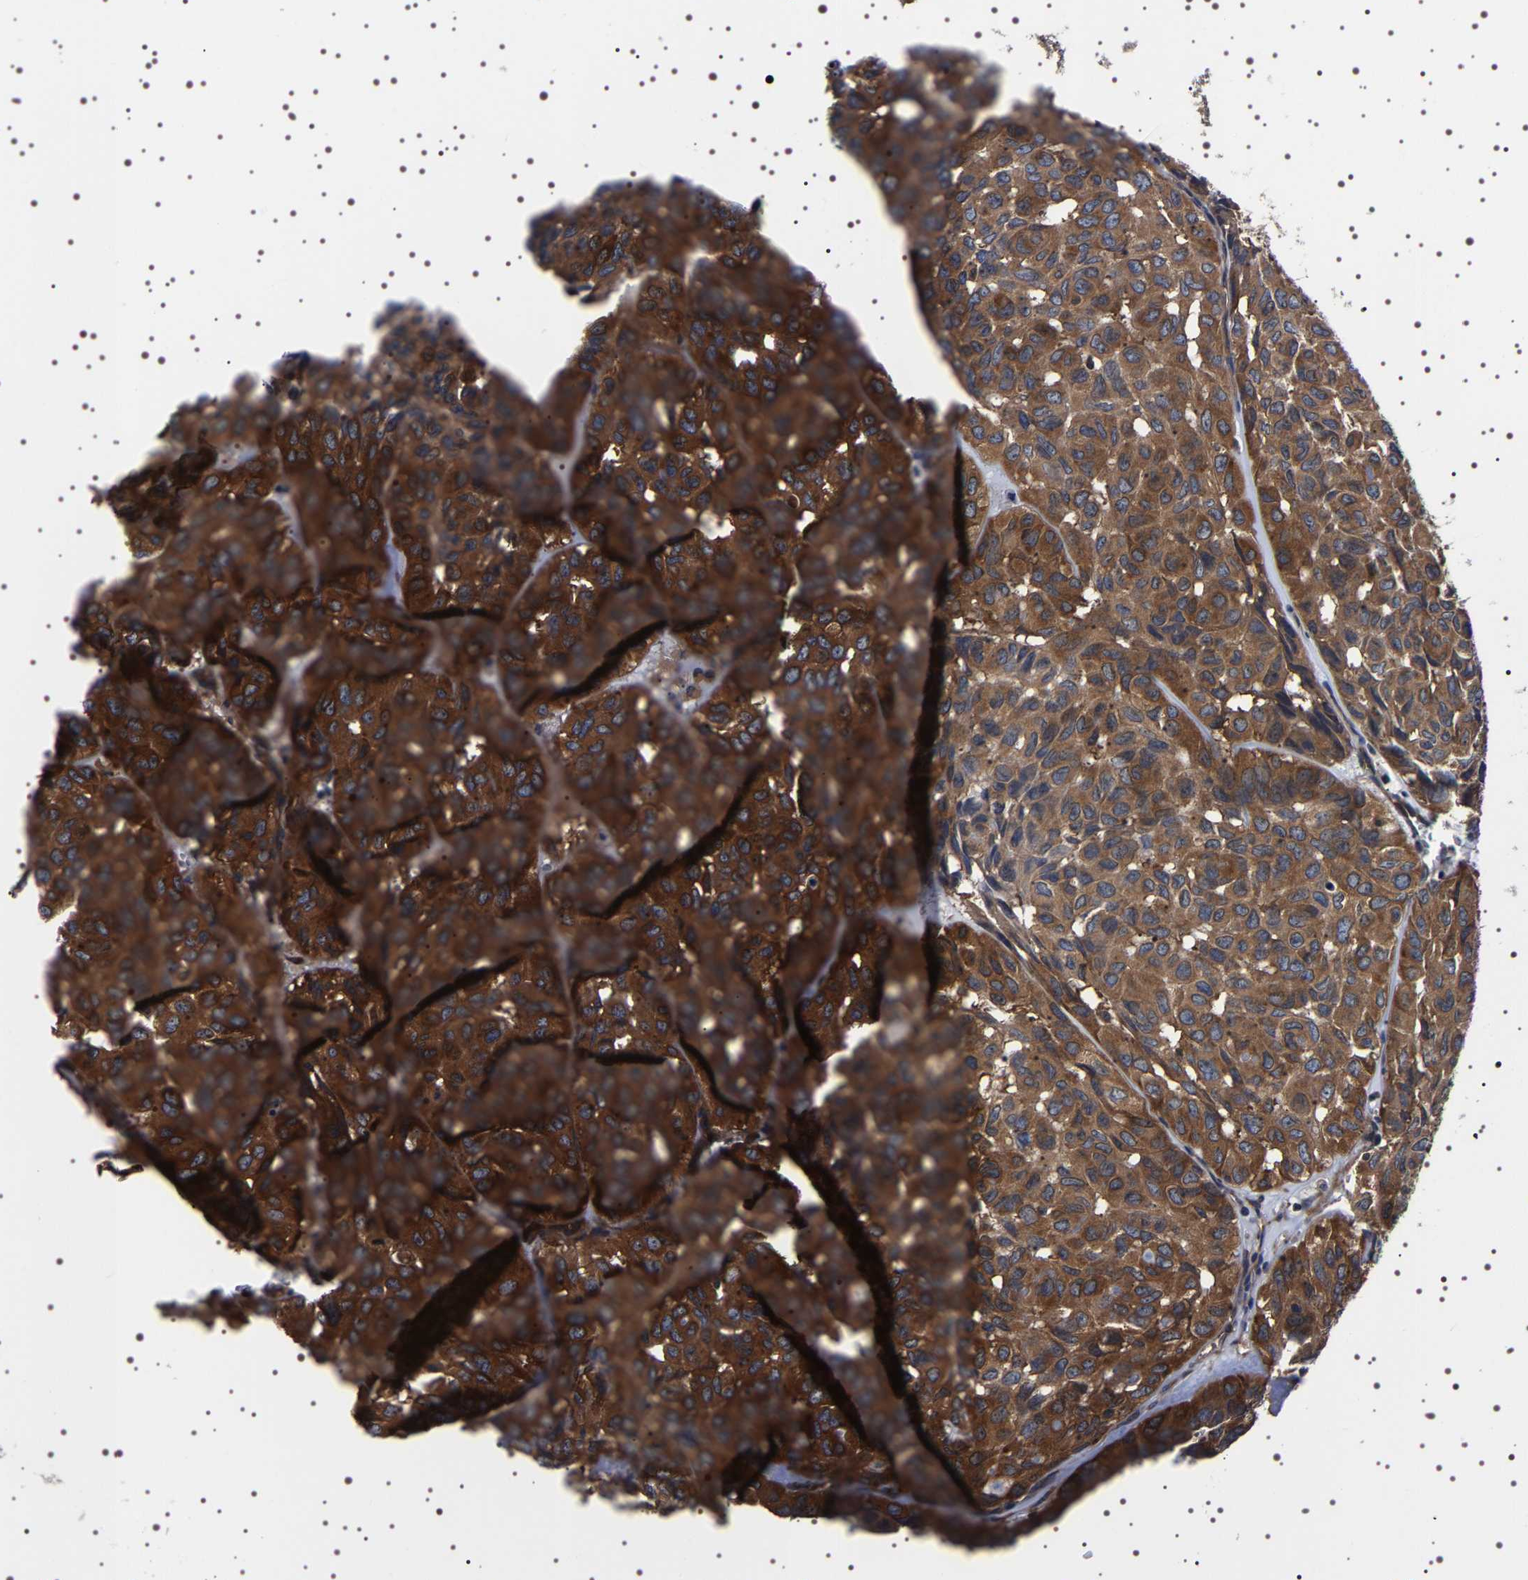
{"staining": {"intensity": "strong", "quantity": ">75%", "location": "cytoplasmic/membranous"}, "tissue": "head and neck cancer", "cell_type": "Tumor cells", "image_type": "cancer", "snomed": [{"axis": "morphology", "description": "Adenocarcinoma, NOS"}, {"axis": "topography", "description": "Salivary gland, NOS"}, {"axis": "topography", "description": "Head-Neck"}], "caption": "Strong cytoplasmic/membranous expression for a protein is seen in approximately >75% of tumor cells of head and neck cancer (adenocarcinoma) using immunohistochemistry.", "gene": "DARS1", "patient": {"sex": "female", "age": 76}}